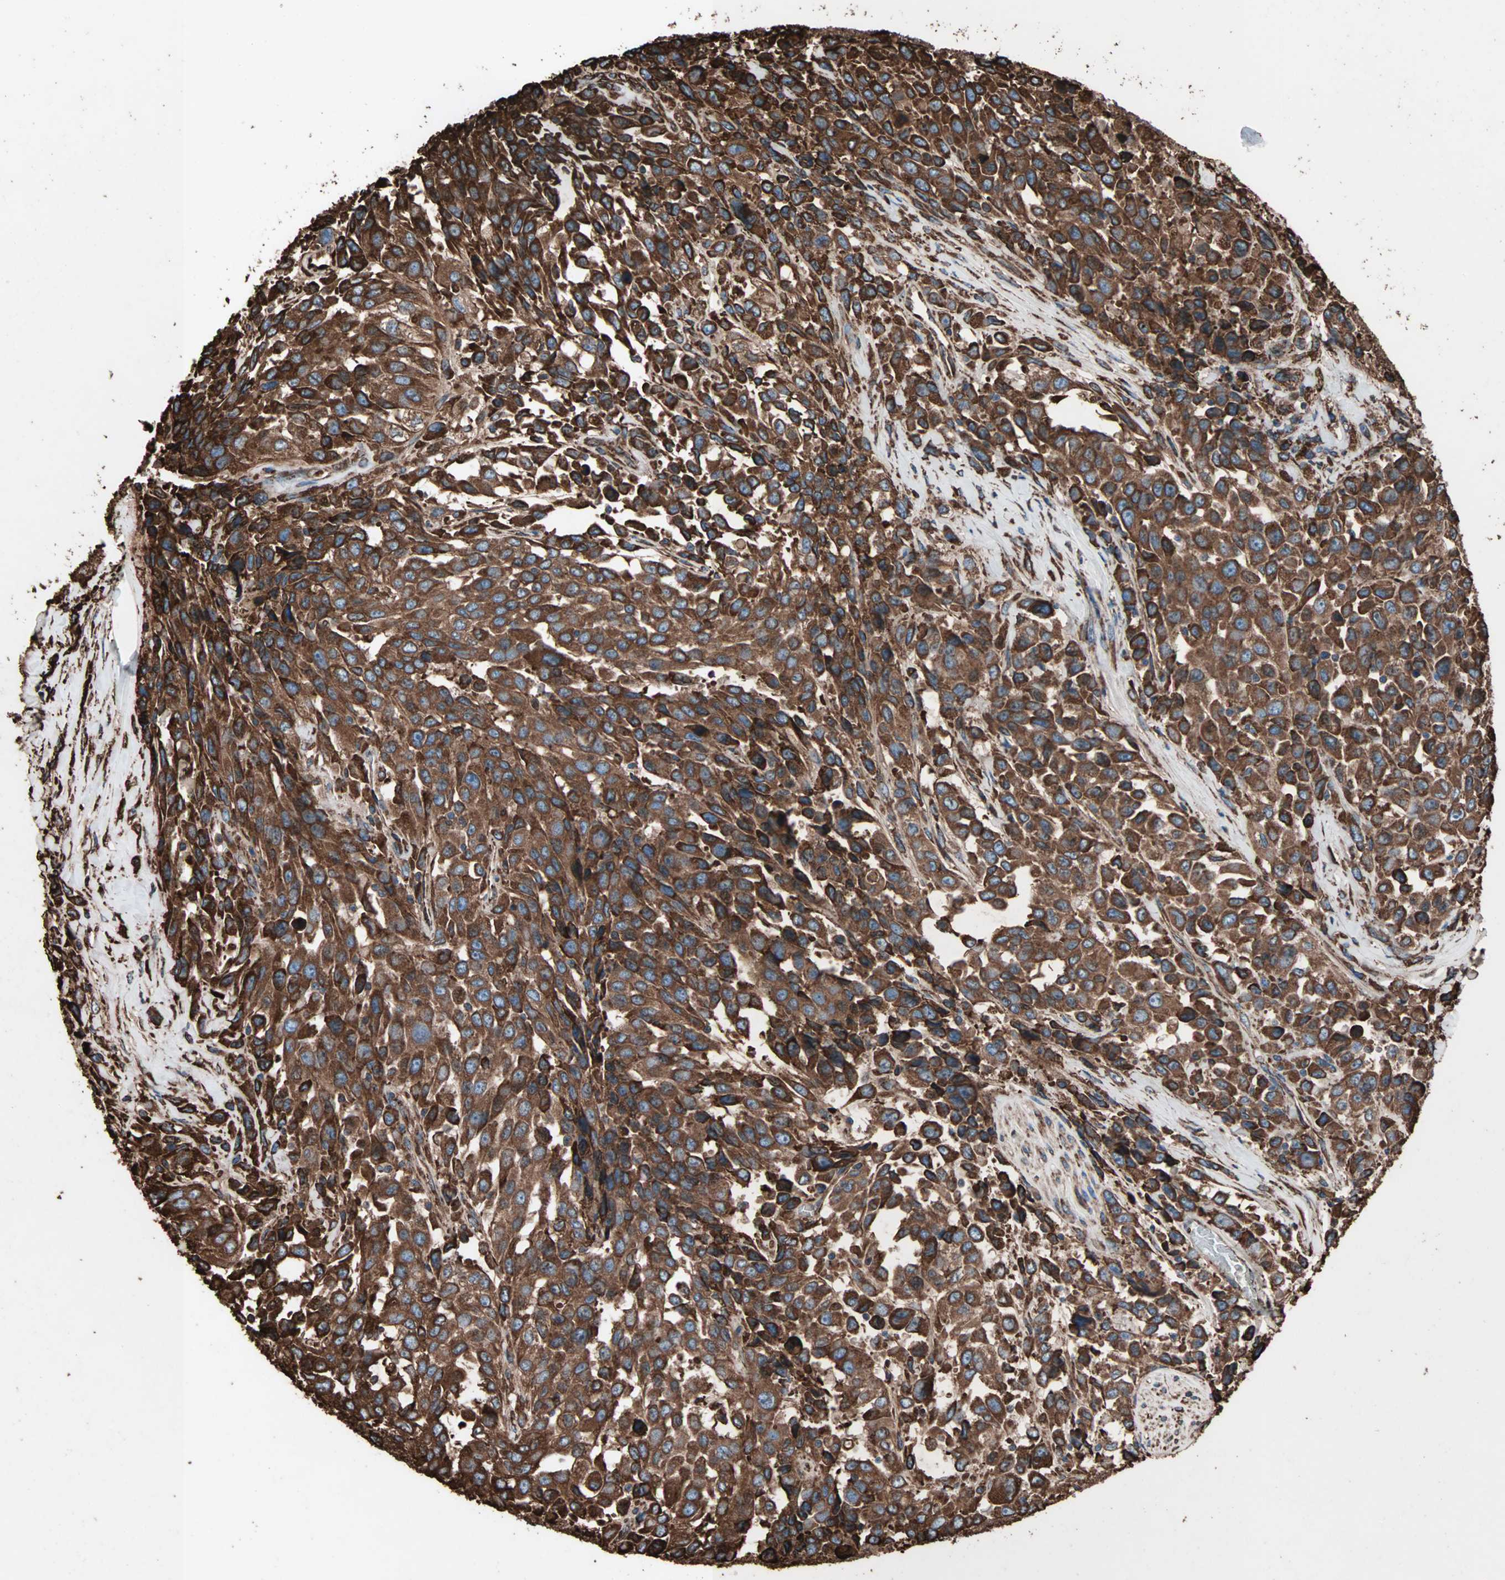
{"staining": {"intensity": "strong", "quantity": ">75%", "location": "cytoplasmic/membranous"}, "tissue": "urothelial cancer", "cell_type": "Tumor cells", "image_type": "cancer", "snomed": [{"axis": "morphology", "description": "Urothelial carcinoma, High grade"}, {"axis": "topography", "description": "Urinary bladder"}], "caption": "High-grade urothelial carcinoma stained for a protein (brown) exhibits strong cytoplasmic/membranous positive expression in approximately >75% of tumor cells.", "gene": "HSP90B1", "patient": {"sex": "female", "age": 80}}